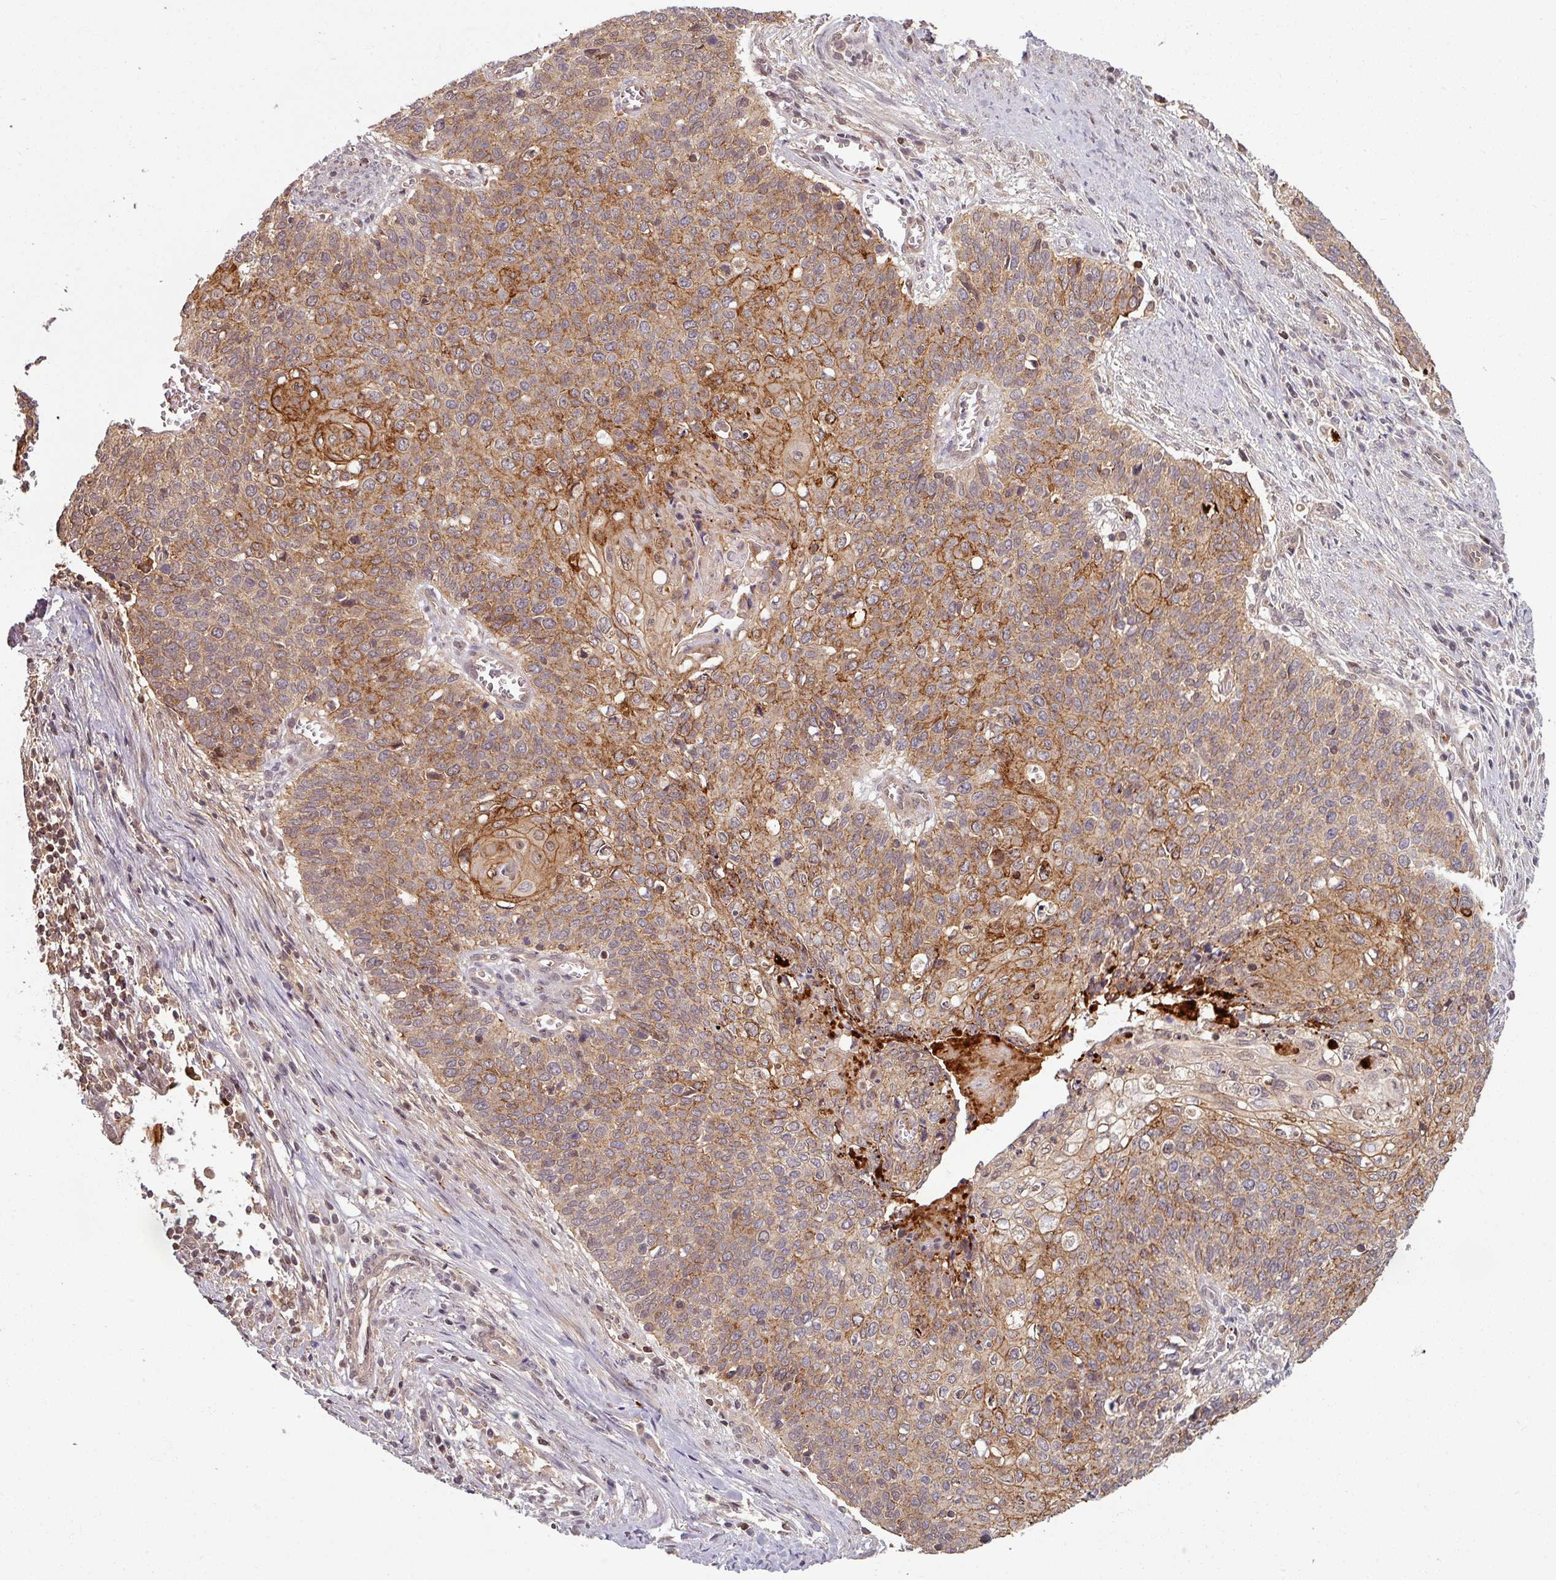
{"staining": {"intensity": "strong", "quantity": "25%-75%", "location": "cytoplasmic/membranous"}, "tissue": "cervical cancer", "cell_type": "Tumor cells", "image_type": "cancer", "snomed": [{"axis": "morphology", "description": "Squamous cell carcinoma, NOS"}, {"axis": "topography", "description": "Cervix"}], "caption": "Immunohistochemical staining of cervical squamous cell carcinoma shows high levels of strong cytoplasmic/membranous protein expression in about 25%-75% of tumor cells.", "gene": "TUSC3", "patient": {"sex": "female", "age": 39}}